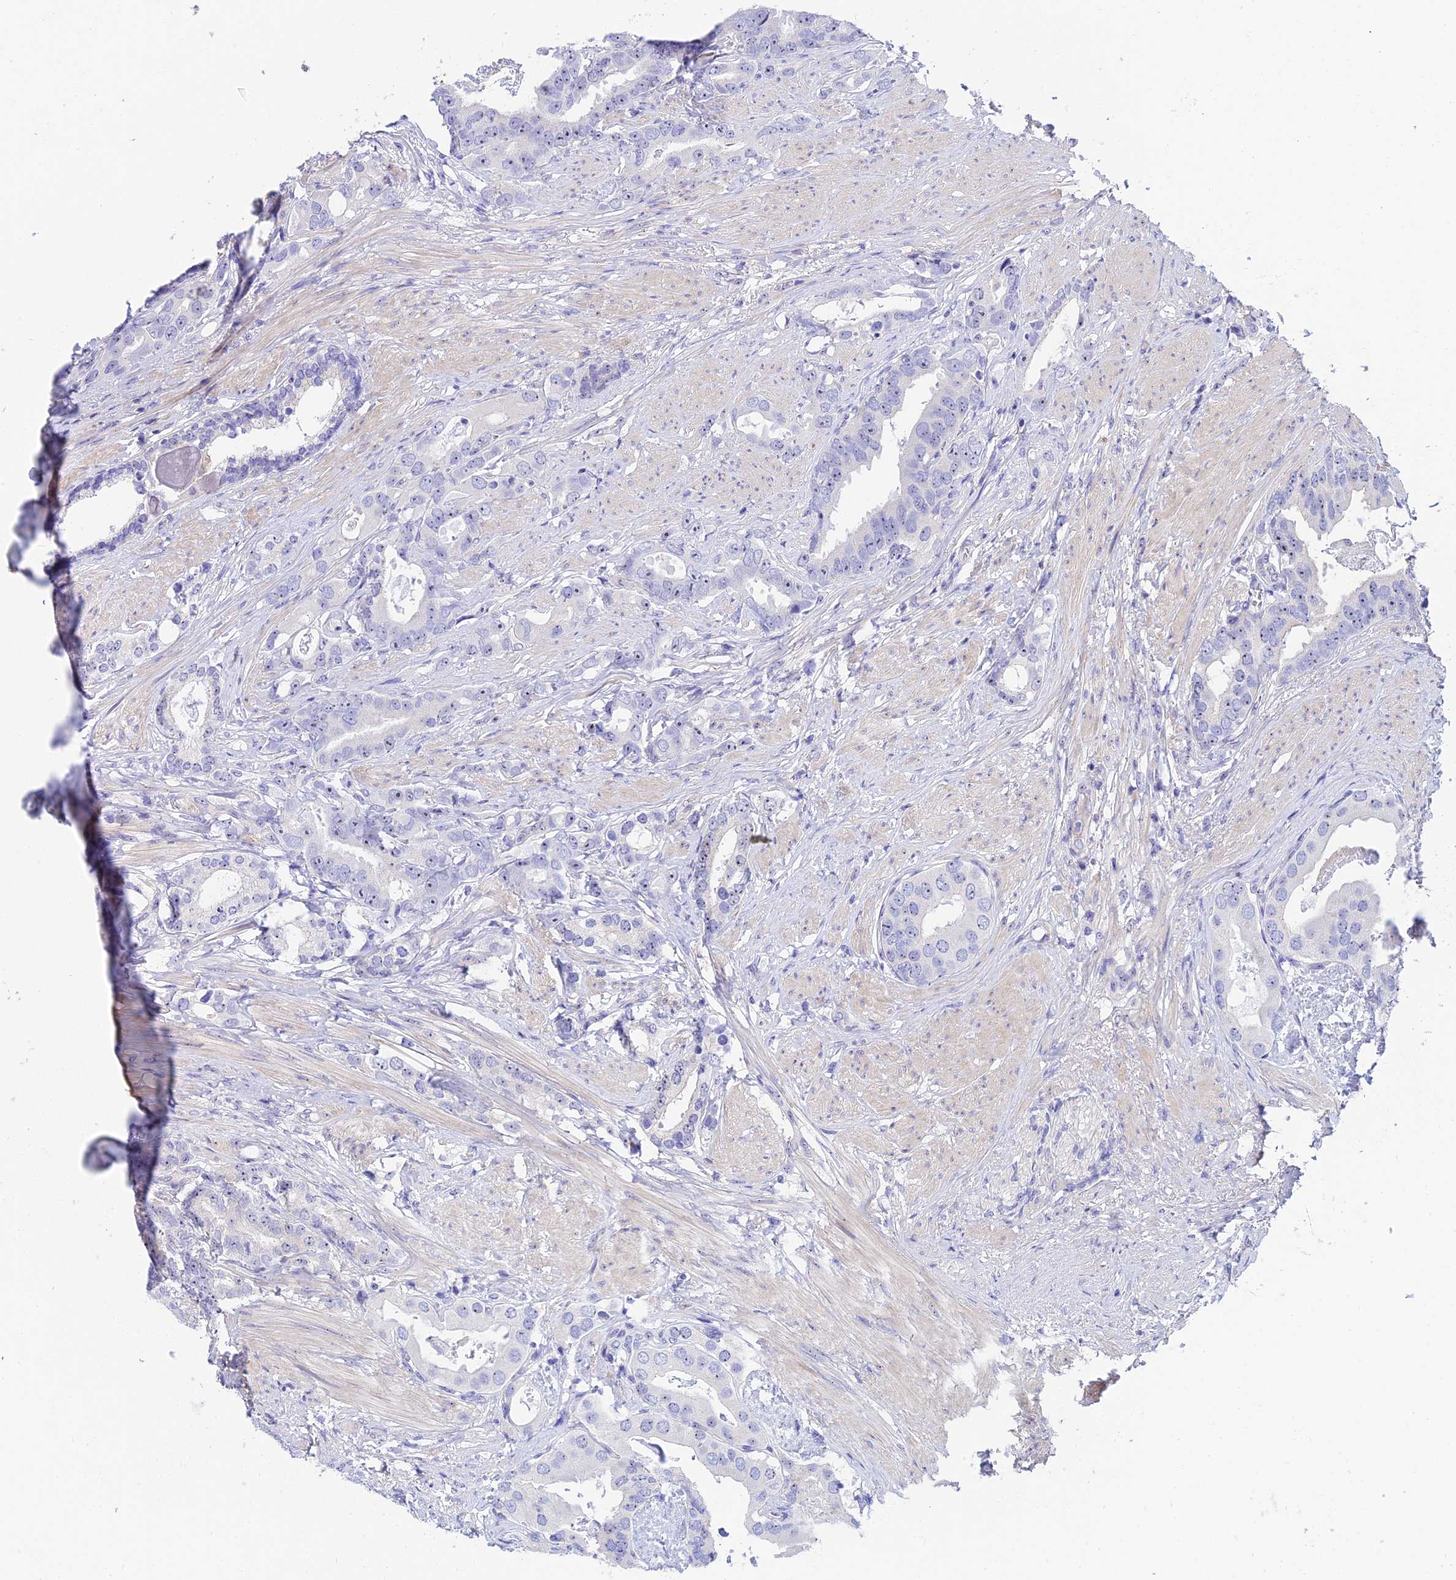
{"staining": {"intensity": "negative", "quantity": "none", "location": "none"}, "tissue": "prostate cancer", "cell_type": "Tumor cells", "image_type": "cancer", "snomed": [{"axis": "morphology", "description": "Adenocarcinoma, Low grade"}, {"axis": "topography", "description": "Prostate"}], "caption": "Image shows no significant protein staining in tumor cells of prostate cancer (adenocarcinoma (low-grade)). The staining was performed using DAB to visualize the protein expression in brown, while the nuclei were stained in blue with hematoxylin (Magnification: 20x).", "gene": "DUSP29", "patient": {"sex": "male", "age": 71}}